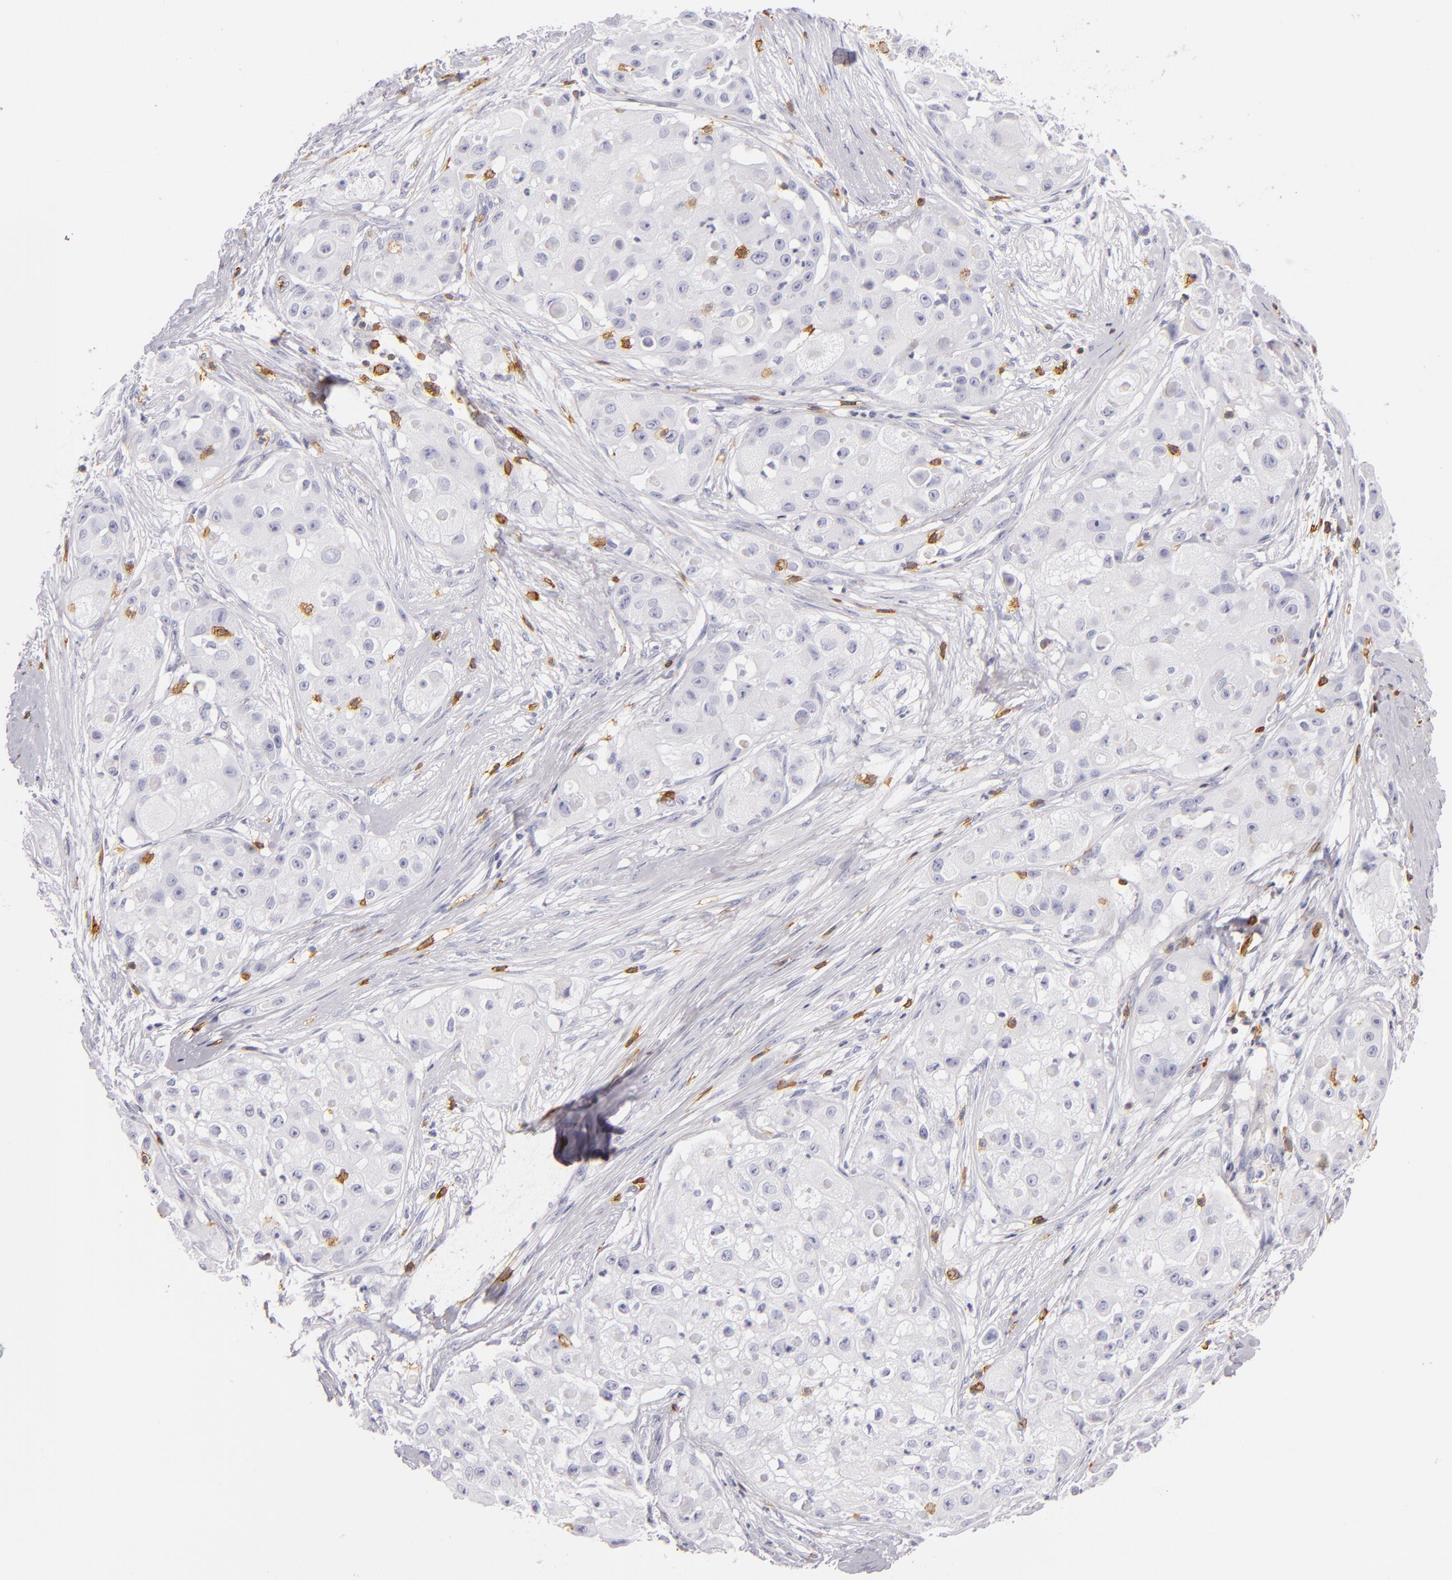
{"staining": {"intensity": "negative", "quantity": "none", "location": "none"}, "tissue": "skin cancer", "cell_type": "Tumor cells", "image_type": "cancer", "snomed": [{"axis": "morphology", "description": "Squamous cell carcinoma, NOS"}, {"axis": "topography", "description": "Skin"}], "caption": "Squamous cell carcinoma (skin) was stained to show a protein in brown. There is no significant expression in tumor cells.", "gene": "LAT", "patient": {"sex": "female", "age": 57}}